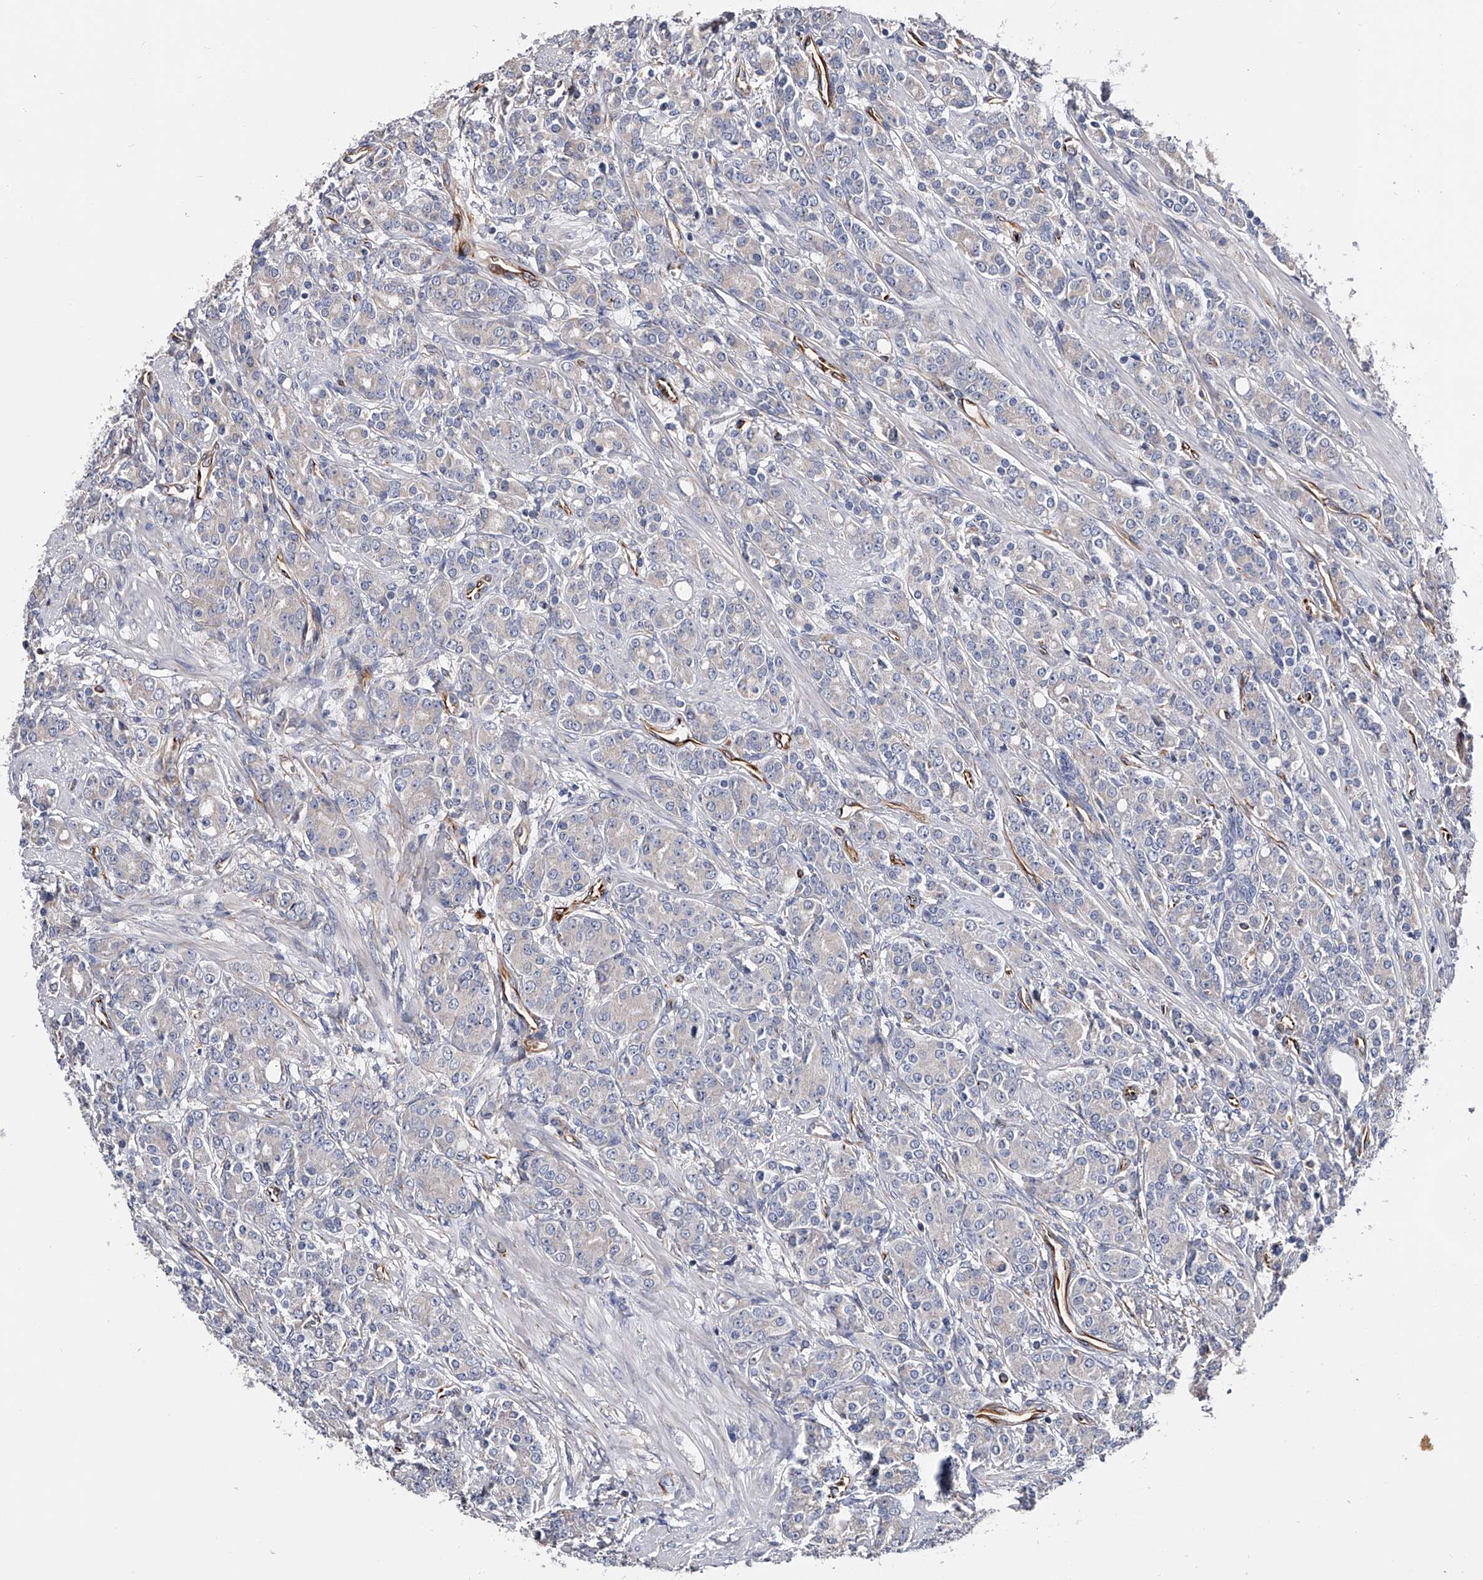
{"staining": {"intensity": "negative", "quantity": "none", "location": "none"}, "tissue": "prostate cancer", "cell_type": "Tumor cells", "image_type": "cancer", "snomed": [{"axis": "morphology", "description": "Adenocarcinoma, High grade"}, {"axis": "topography", "description": "Prostate"}], "caption": "DAB (3,3'-diaminobenzidine) immunohistochemical staining of prostate high-grade adenocarcinoma exhibits no significant positivity in tumor cells. (DAB immunohistochemistry (IHC) visualized using brightfield microscopy, high magnification).", "gene": "EFCAB7", "patient": {"sex": "male", "age": 62}}